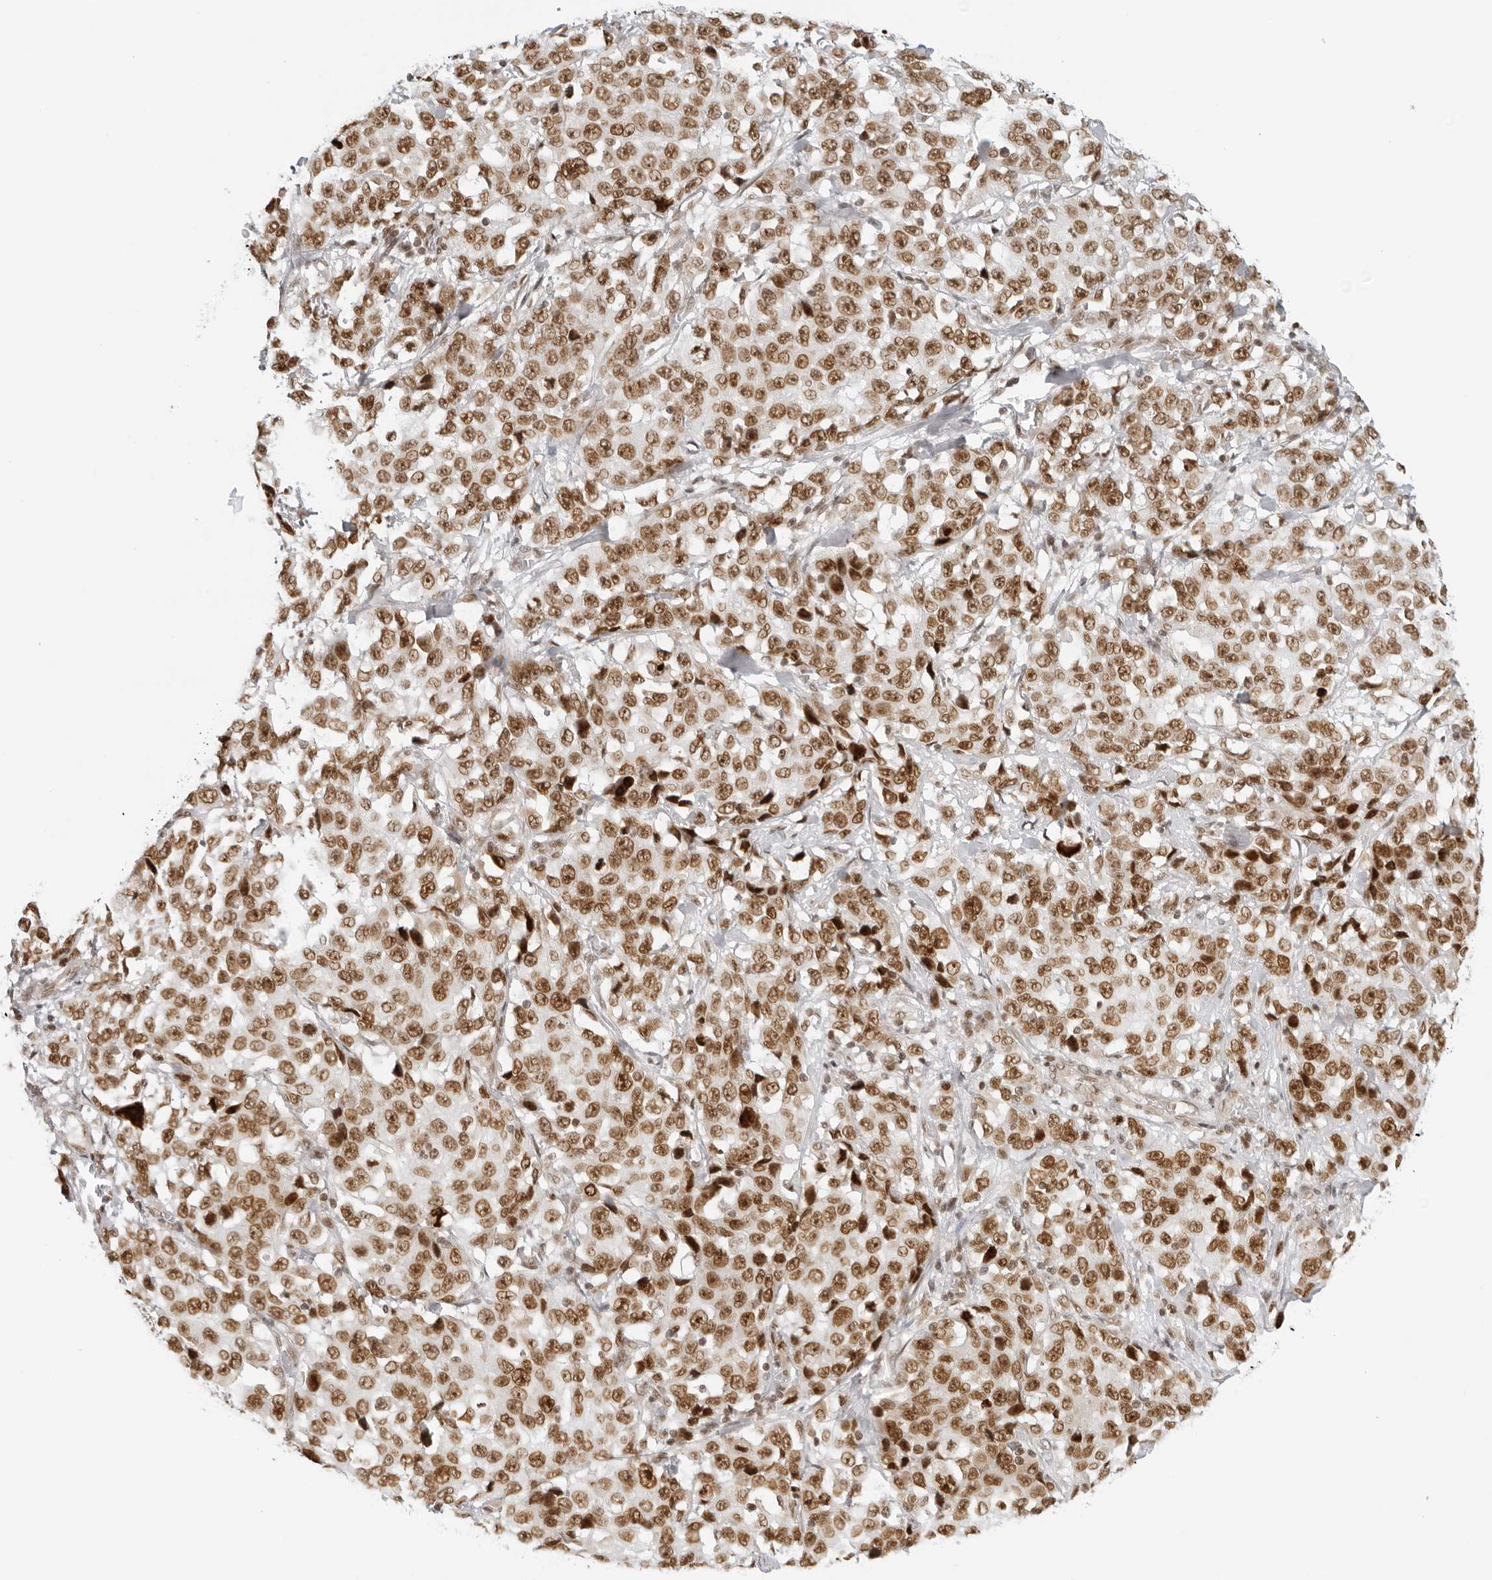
{"staining": {"intensity": "moderate", "quantity": ">75%", "location": "nuclear"}, "tissue": "stomach cancer", "cell_type": "Tumor cells", "image_type": "cancer", "snomed": [{"axis": "morphology", "description": "Normal tissue, NOS"}, {"axis": "morphology", "description": "Adenocarcinoma, NOS"}, {"axis": "topography", "description": "Stomach"}], "caption": "DAB (3,3'-diaminobenzidine) immunohistochemical staining of human stomach adenocarcinoma reveals moderate nuclear protein staining in about >75% of tumor cells.", "gene": "RCC1", "patient": {"sex": "male", "age": 48}}